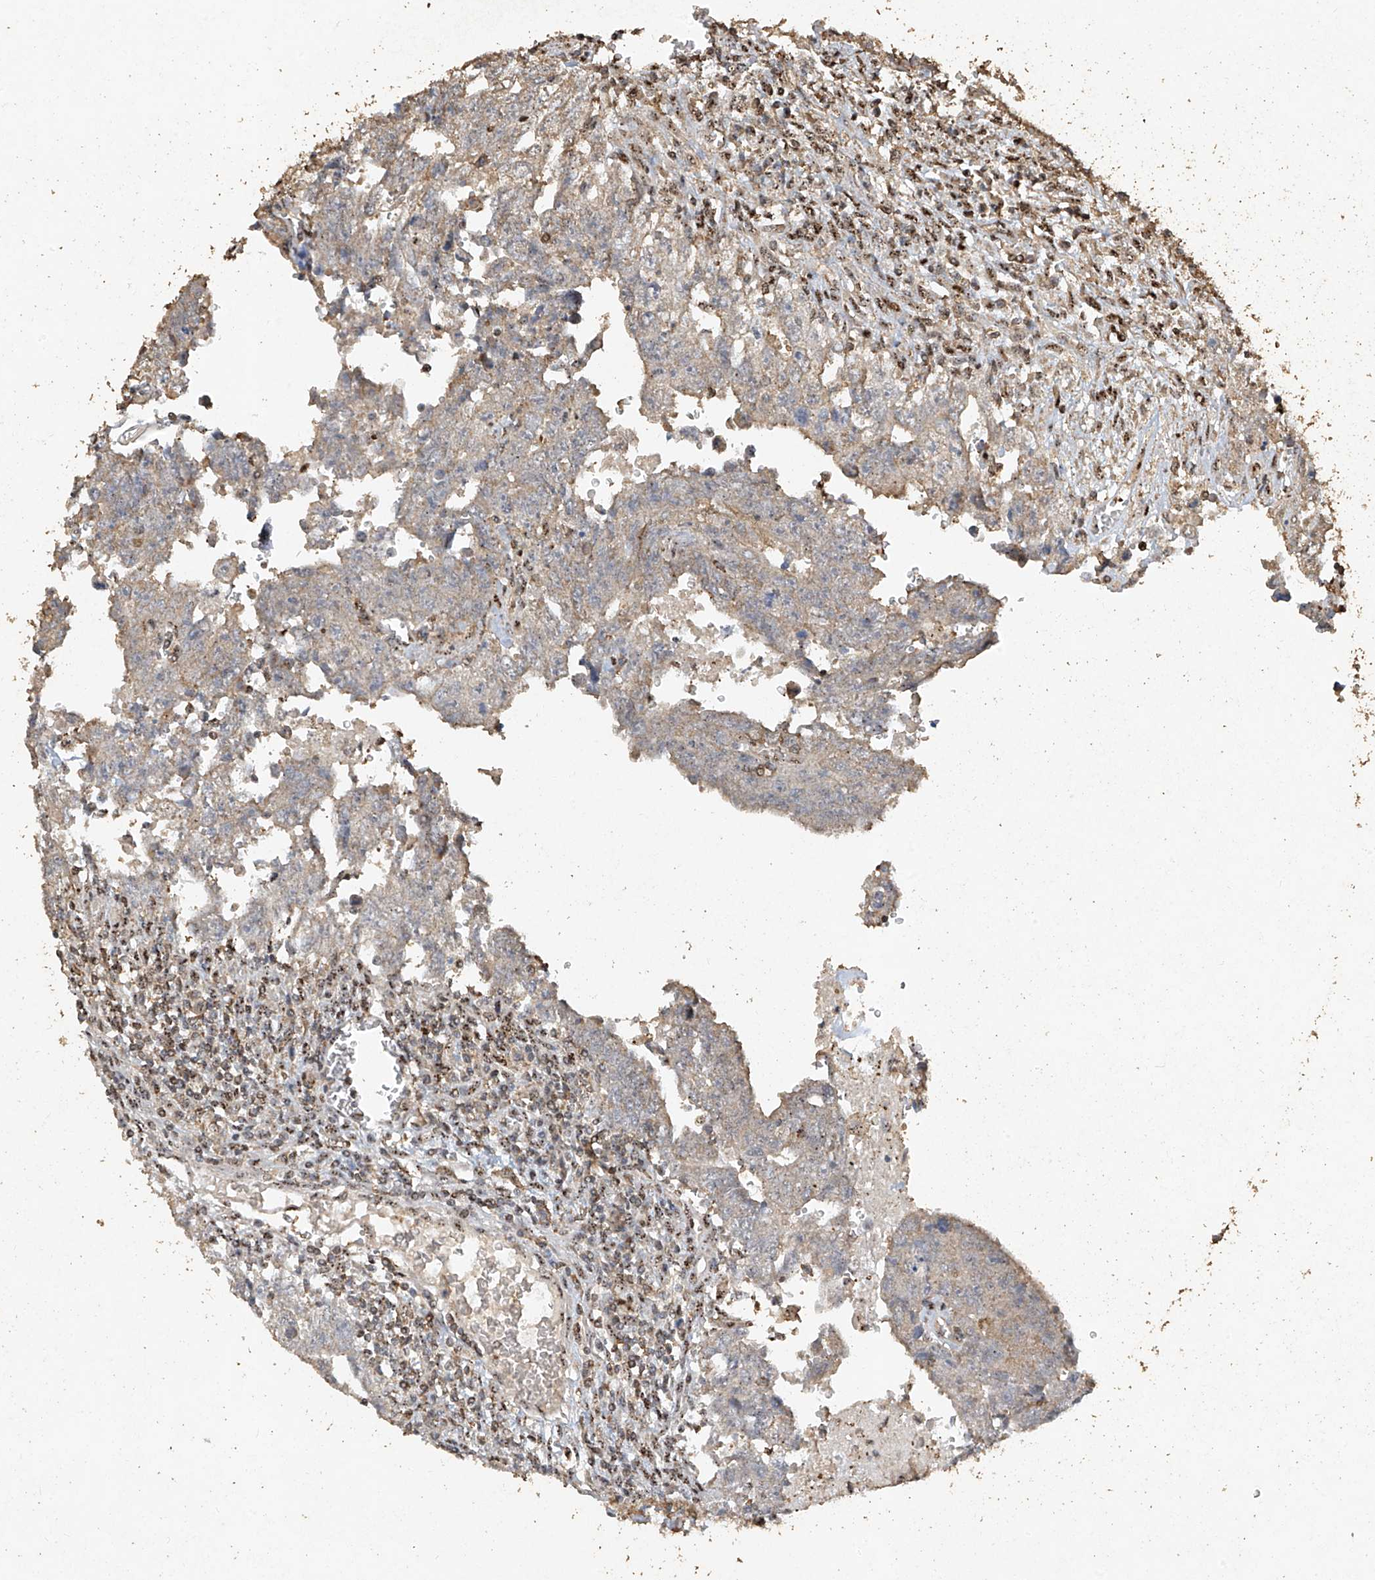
{"staining": {"intensity": "weak", "quantity": "<25%", "location": "cytoplasmic/membranous"}, "tissue": "testis cancer", "cell_type": "Tumor cells", "image_type": "cancer", "snomed": [{"axis": "morphology", "description": "Carcinoma, Embryonal, NOS"}, {"axis": "topography", "description": "Testis"}], "caption": "An image of human embryonal carcinoma (testis) is negative for staining in tumor cells. (Stains: DAB immunohistochemistry (IHC) with hematoxylin counter stain, Microscopy: brightfield microscopy at high magnification).", "gene": "ERBB3", "patient": {"sex": "male", "age": 28}}